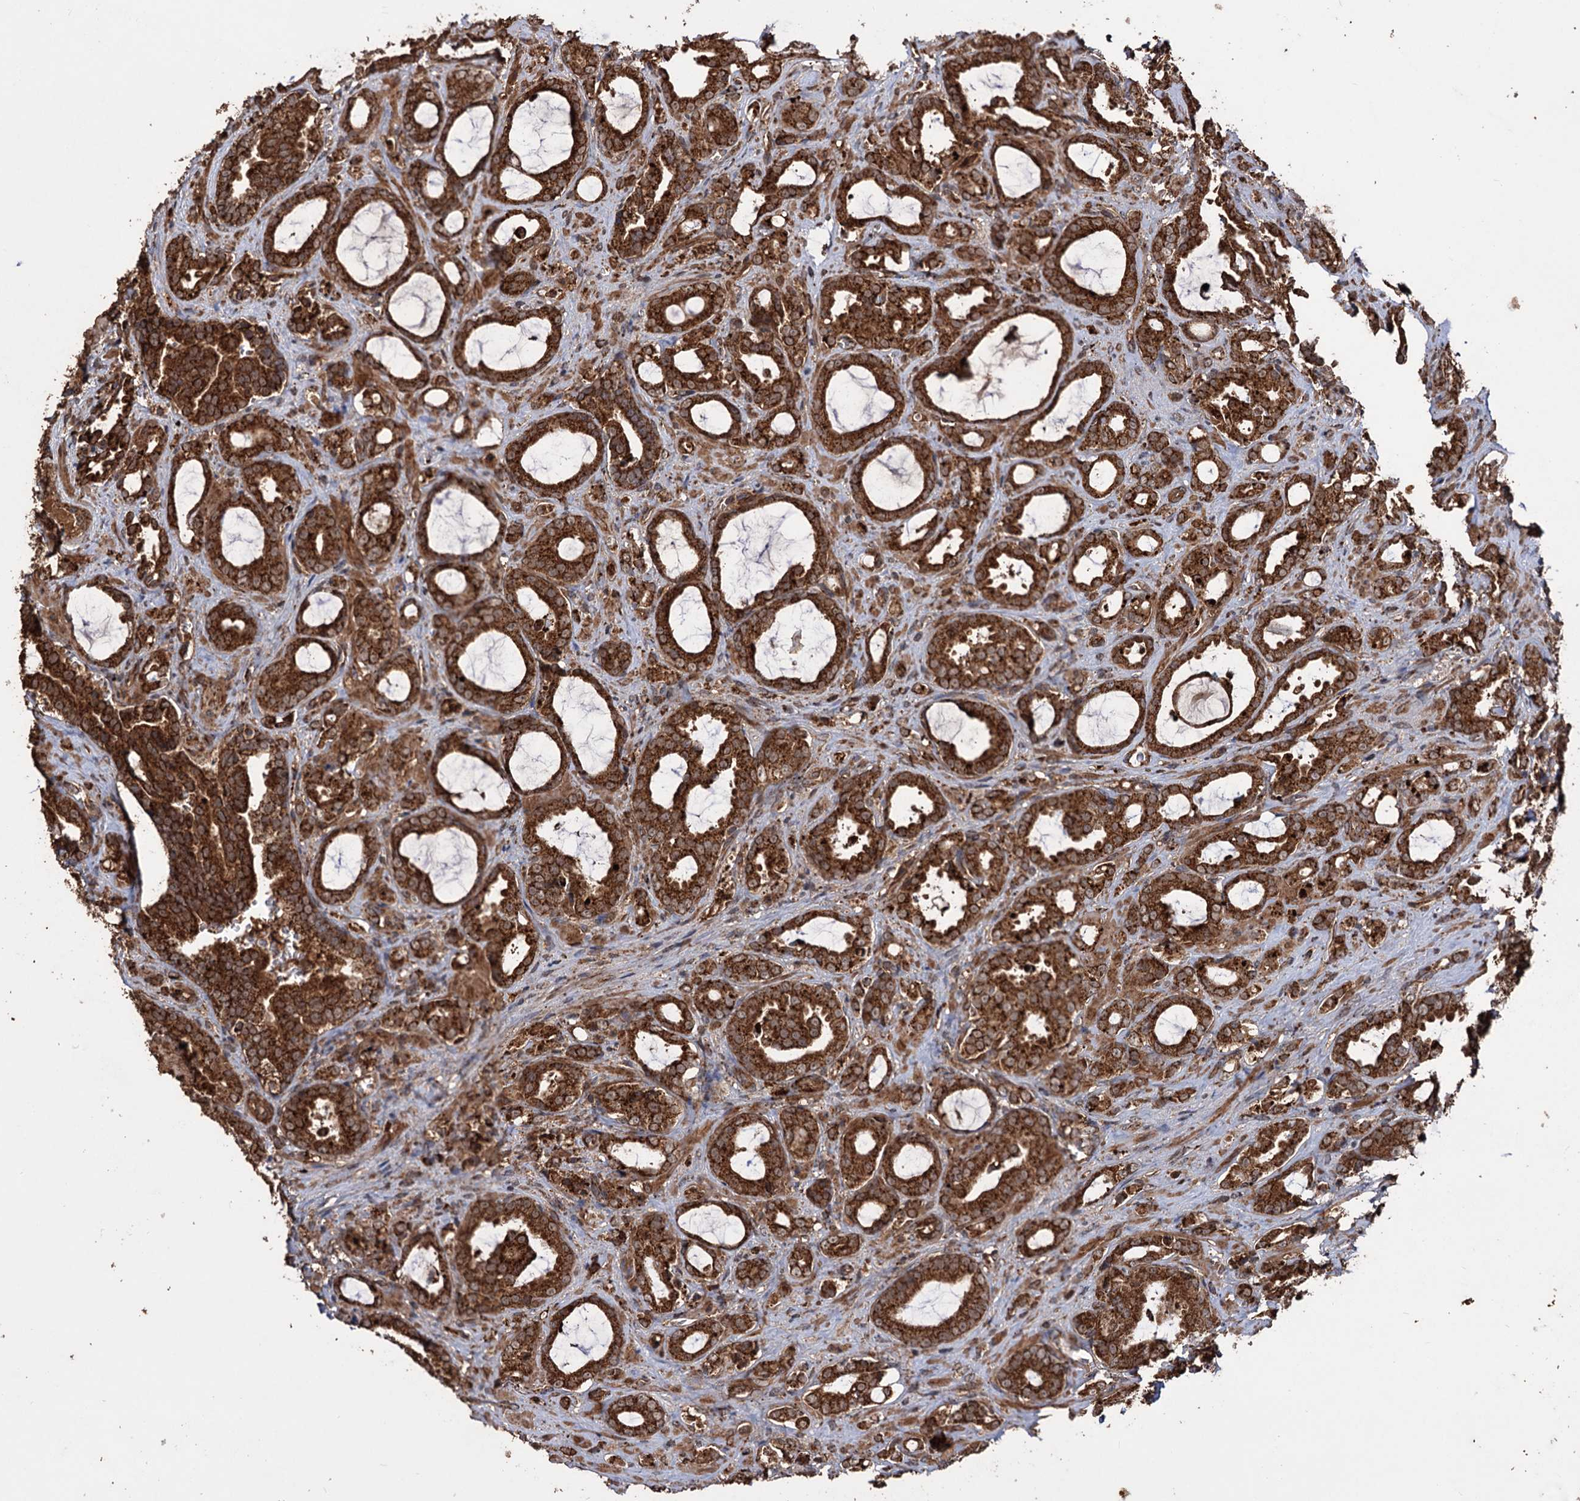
{"staining": {"intensity": "strong", "quantity": ">75%", "location": "cytoplasmic/membranous"}, "tissue": "prostate cancer", "cell_type": "Tumor cells", "image_type": "cancer", "snomed": [{"axis": "morphology", "description": "Adenocarcinoma, High grade"}, {"axis": "topography", "description": "Prostate"}], "caption": "Immunohistochemistry (IHC) of human adenocarcinoma (high-grade) (prostate) exhibits high levels of strong cytoplasmic/membranous positivity in approximately >75% of tumor cells.", "gene": "IPO4", "patient": {"sex": "male", "age": 72}}